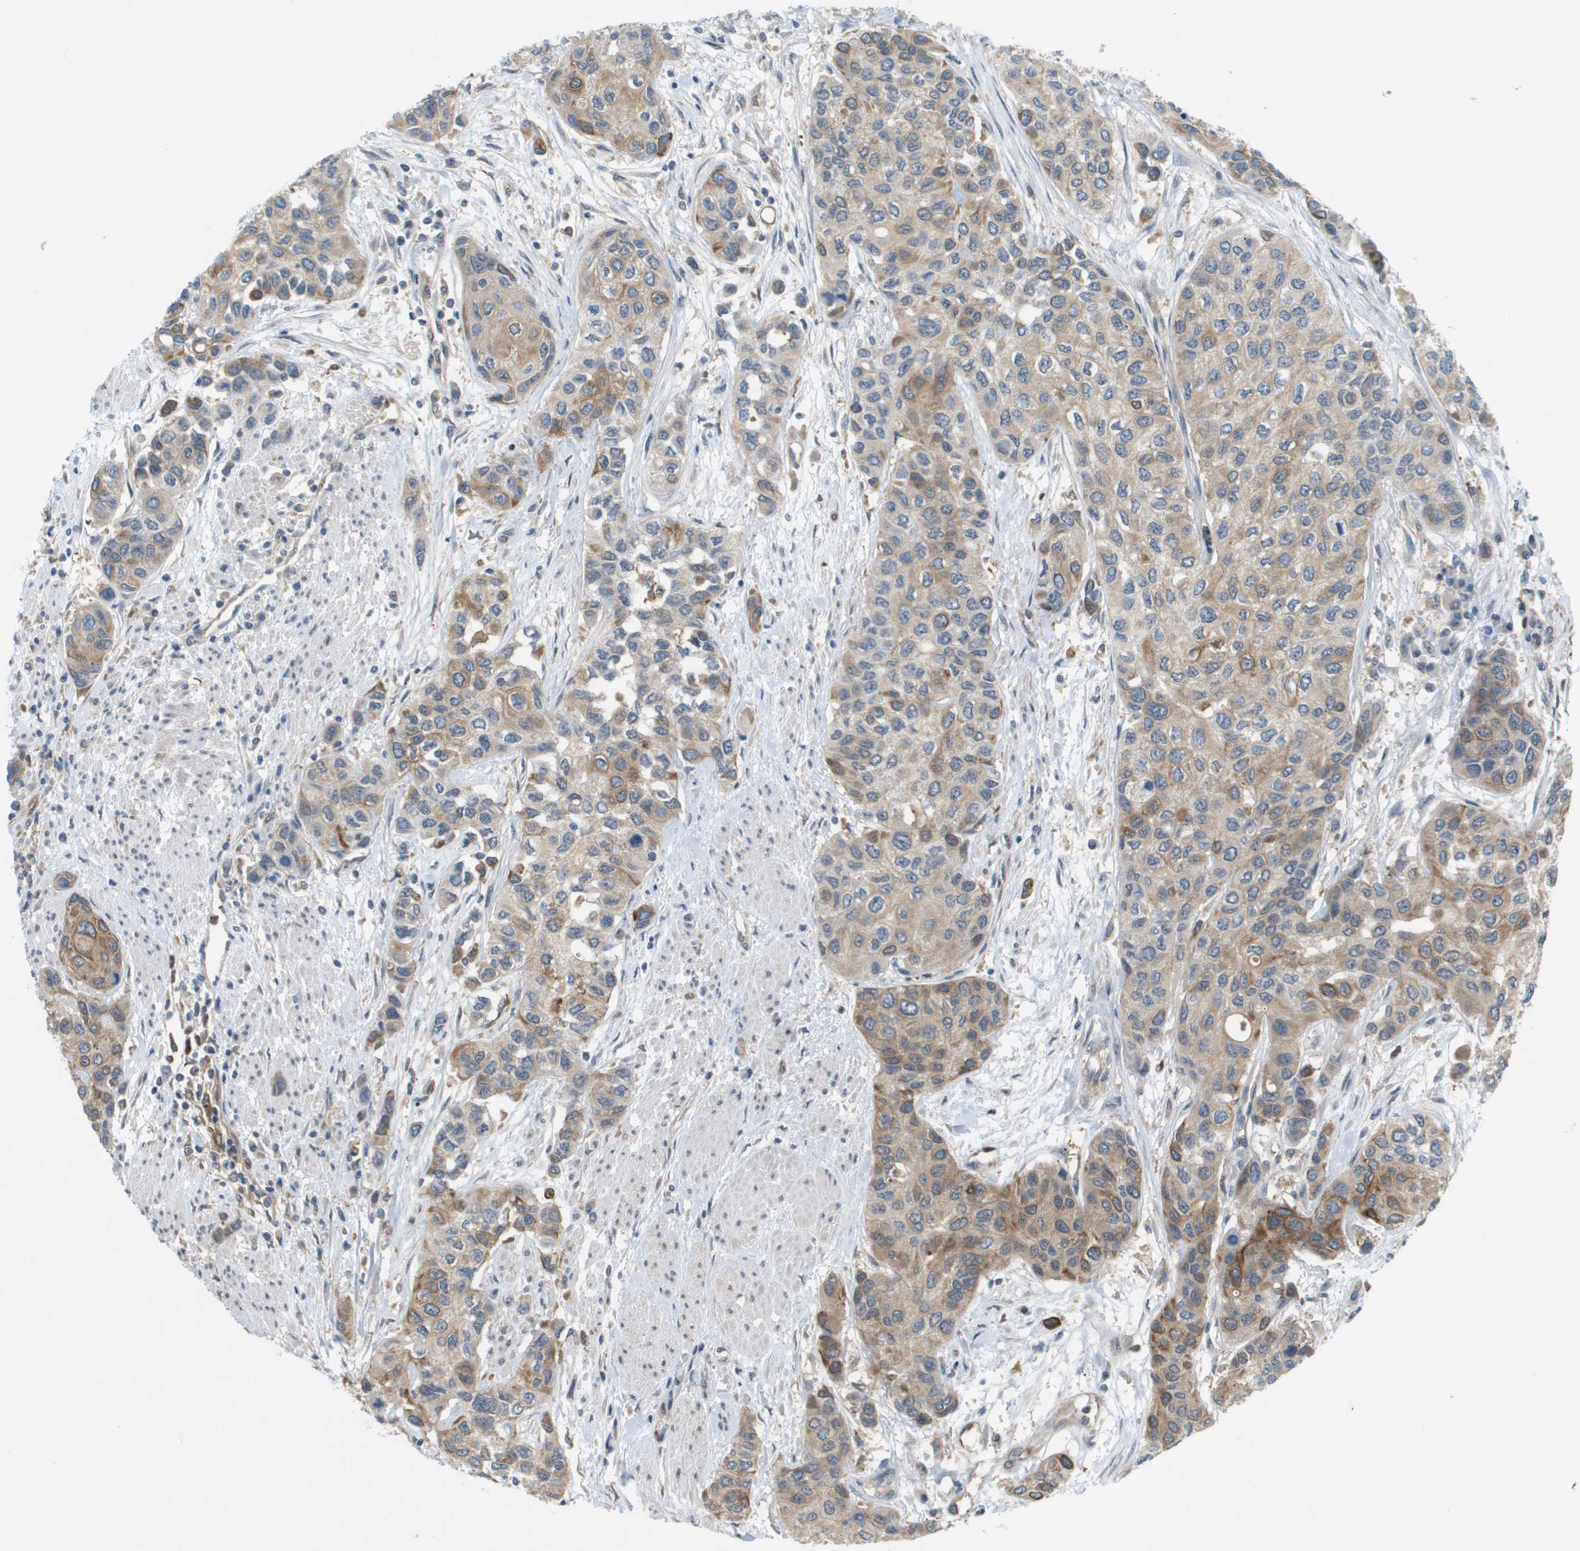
{"staining": {"intensity": "moderate", "quantity": "25%-75%", "location": "cytoplasmic/membranous"}, "tissue": "urothelial cancer", "cell_type": "Tumor cells", "image_type": "cancer", "snomed": [{"axis": "morphology", "description": "Urothelial carcinoma, High grade"}, {"axis": "topography", "description": "Urinary bladder"}], "caption": "The micrograph shows staining of high-grade urothelial carcinoma, revealing moderate cytoplasmic/membranous protein staining (brown color) within tumor cells.", "gene": "PALD1", "patient": {"sex": "female", "age": 56}}